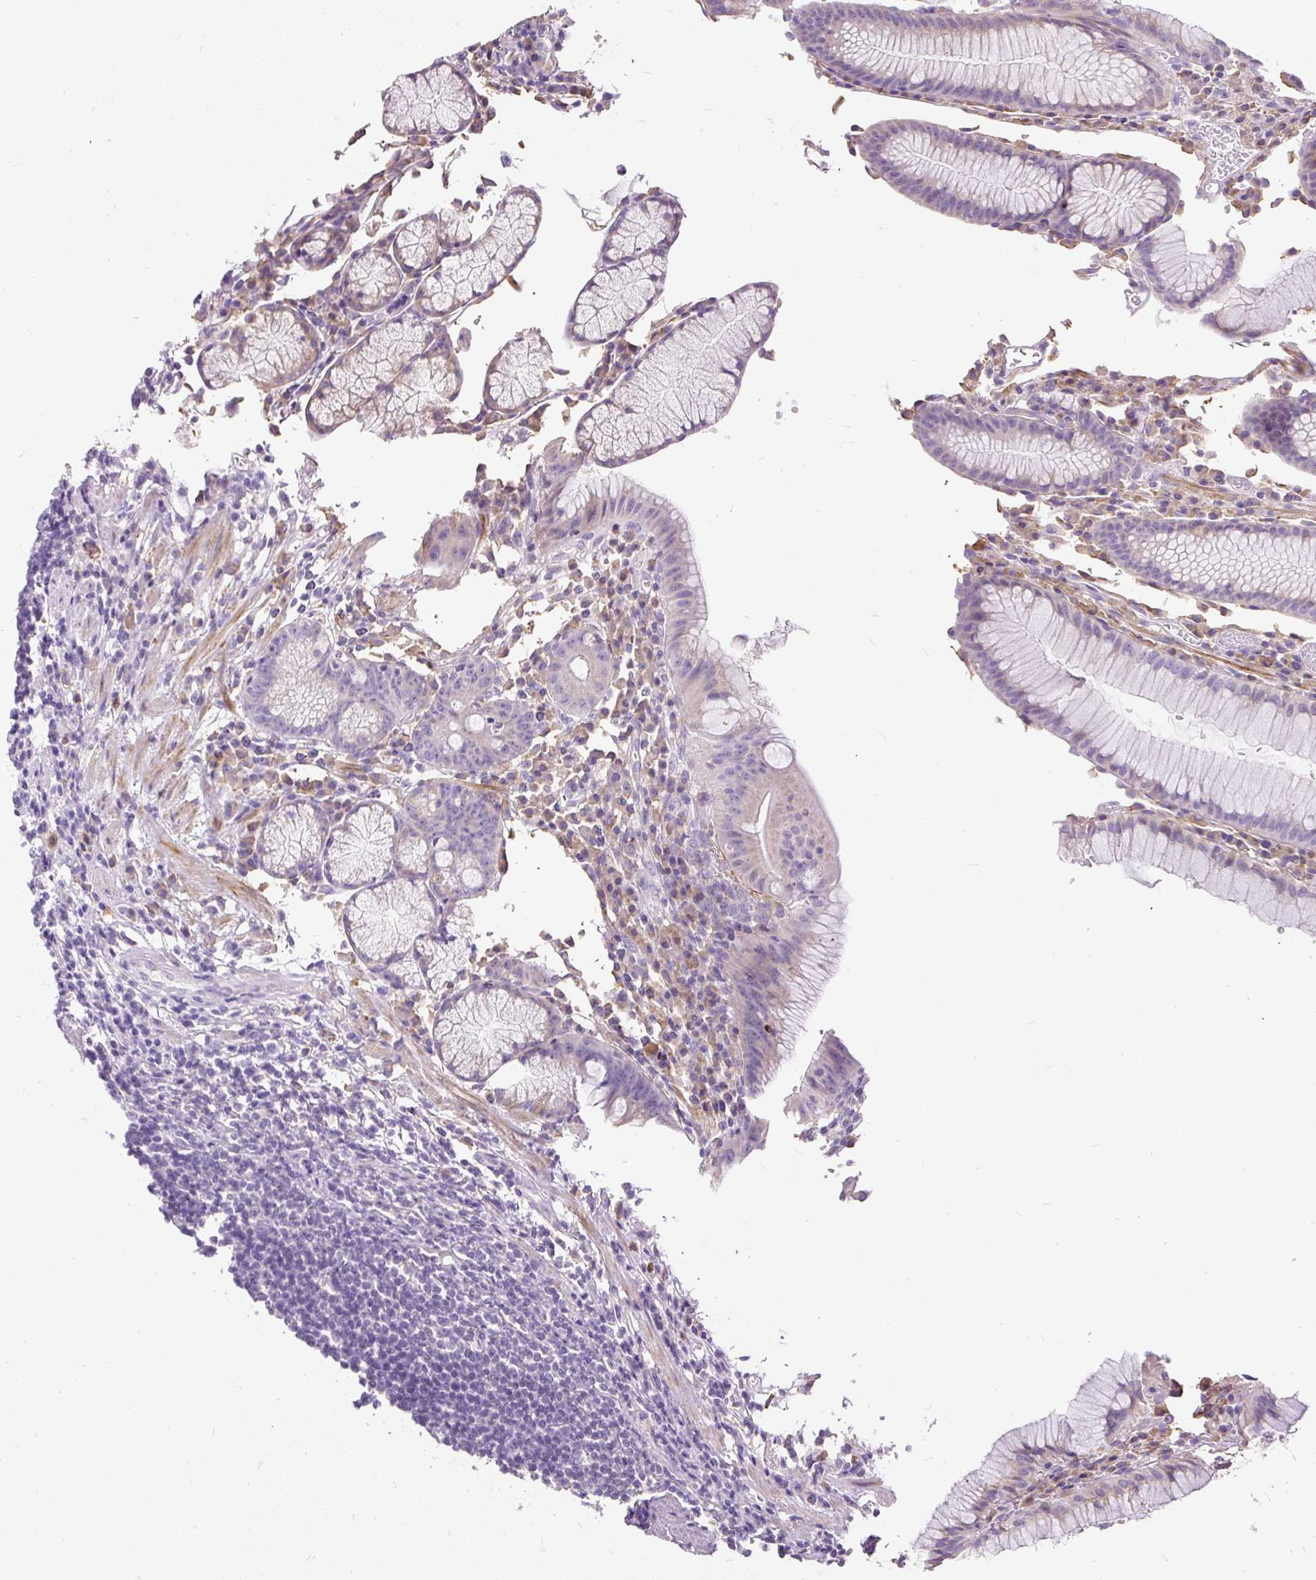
{"staining": {"intensity": "weak", "quantity": "<25%", "location": "cytoplasmic/membranous"}, "tissue": "stomach", "cell_type": "Glandular cells", "image_type": "normal", "snomed": [{"axis": "morphology", "description": "Normal tissue, NOS"}, {"axis": "topography", "description": "Stomach"}], "caption": "Immunohistochemical staining of benign human stomach demonstrates no significant staining in glandular cells.", "gene": "GBX1", "patient": {"sex": "male", "age": 55}}